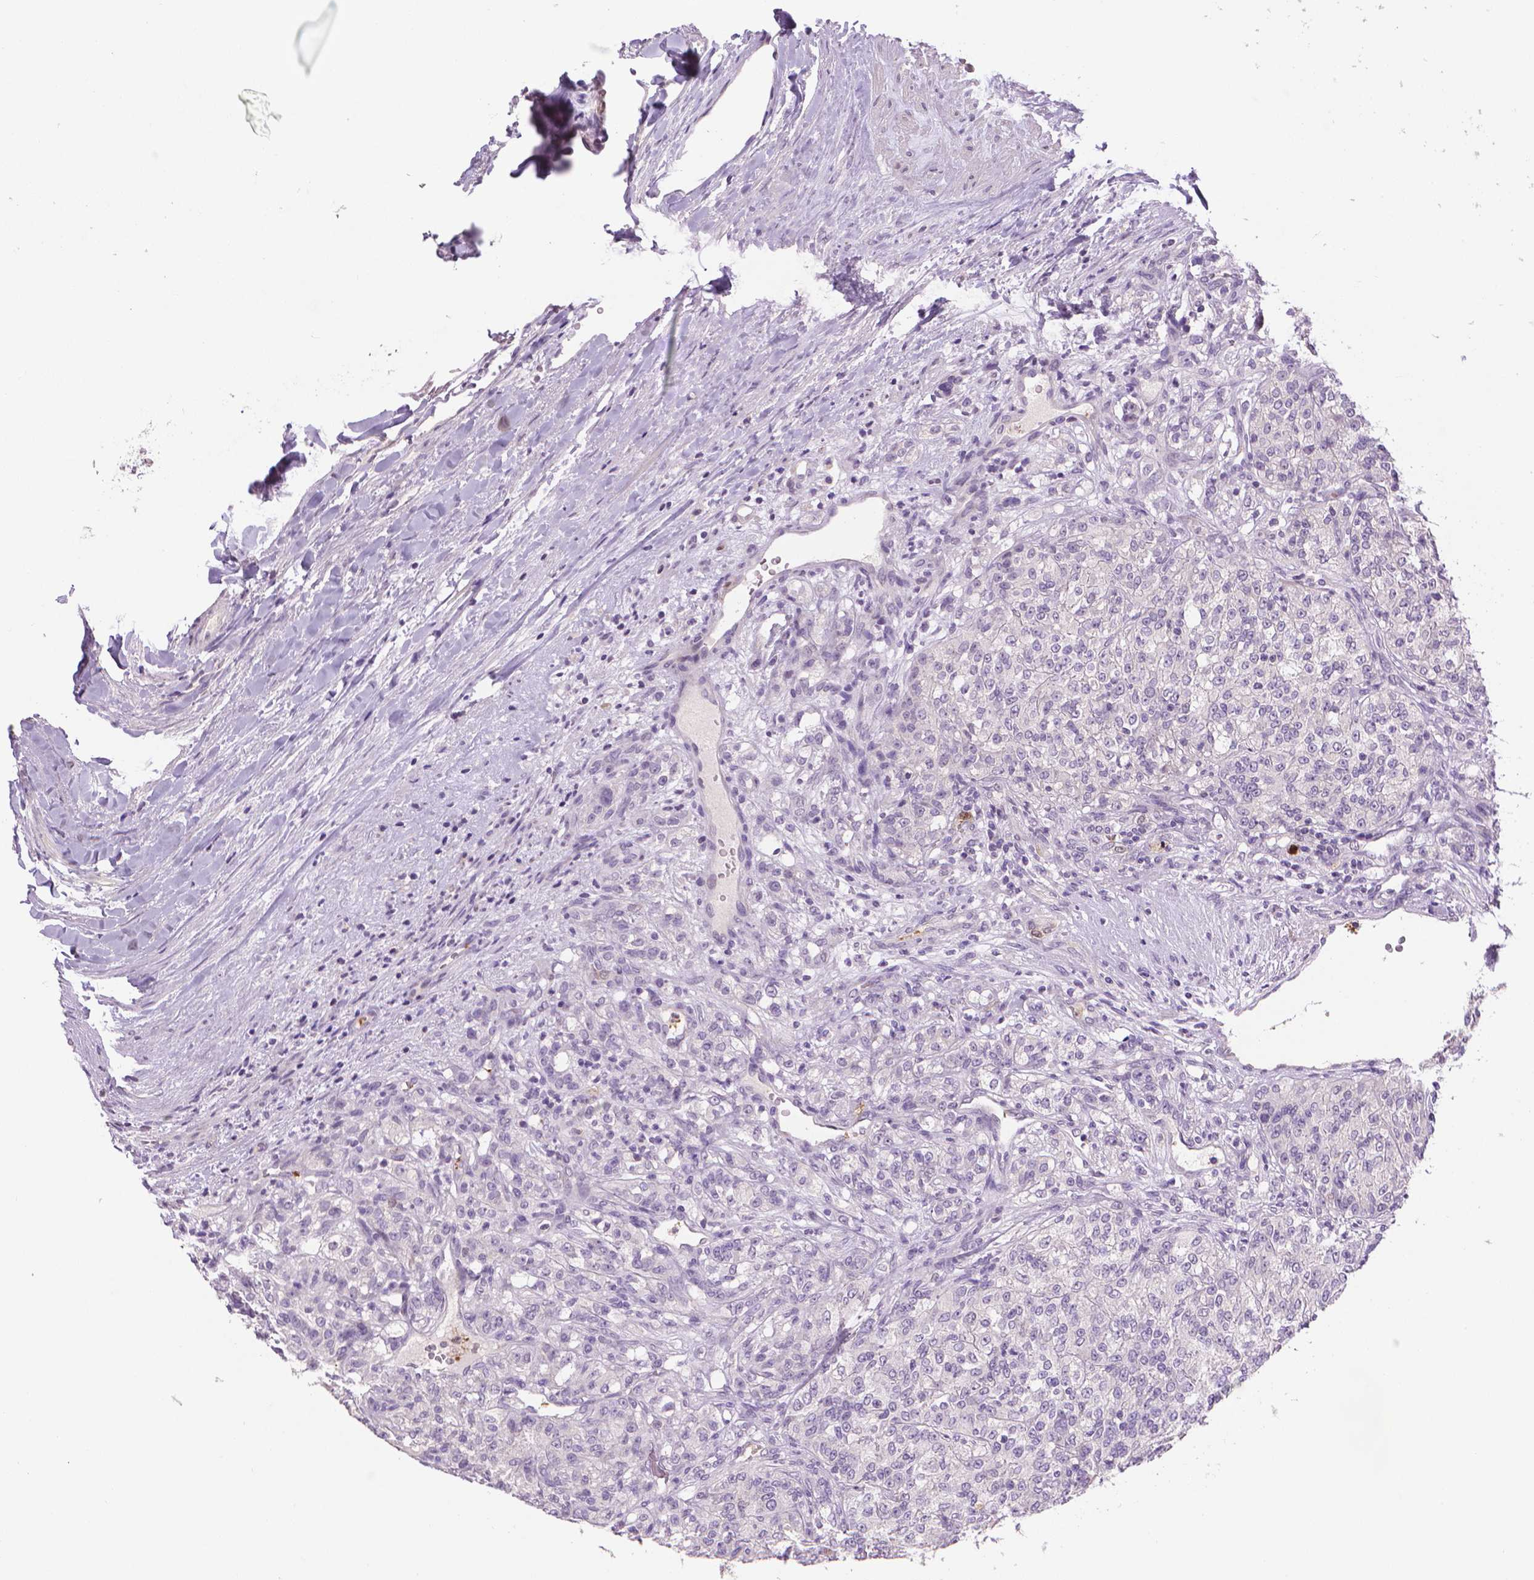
{"staining": {"intensity": "negative", "quantity": "none", "location": "none"}, "tissue": "renal cancer", "cell_type": "Tumor cells", "image_type": "cancer", "snomed": [{"axis": "morphology", "description": "Adenocarcinoma, NOS"}, {"axis": "topography", "description": "Kidney"}], "caption": "Protein analysis of renal adenocarcinoma exhibits no significant staining in tumor cells.", "gene": "CDKN2D", "patient": {"sex": "female", "age": 63}}